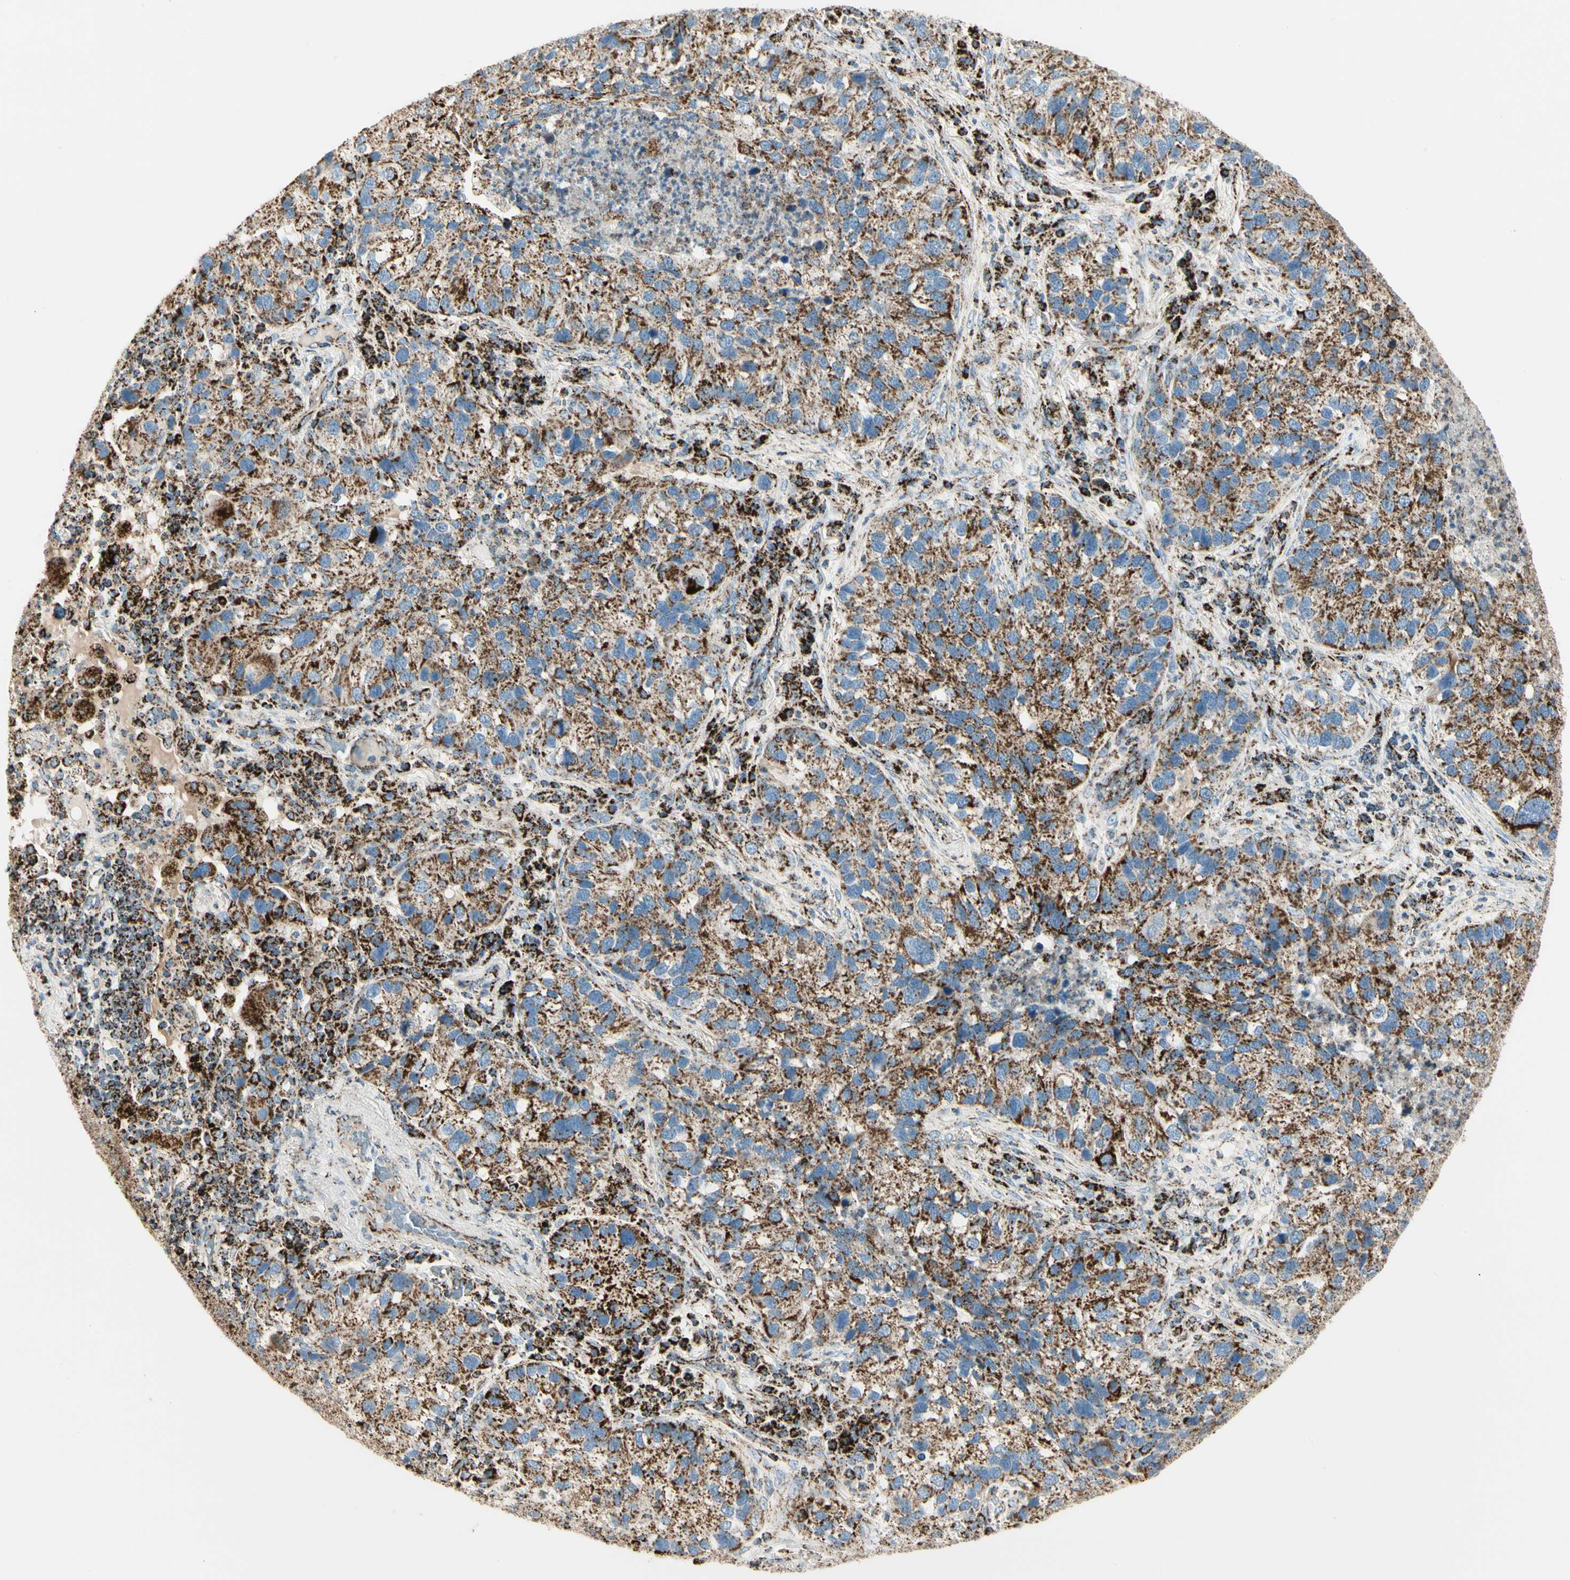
{"staining": {"intensity": "strong", "quantity": ">75%", "location": "cytoplasmic/membranous"}, "tissue": "lung cancer", "cell_type": "Tumor cells", "image_type": "cancer", "snomed": [{"axis": "morphology", "description": "Normal tissue, NOS"}, {"axis": "morphology", "description": "Adenocarcinoma, NOS"}, {"axis": "topography", "description": "Bronchus"}, {"axis": "topography", "description": "Lung"}], "caption": "Approximately >75% of tumor cells in human lung adenocarcinoma show strong cytoplasmic/membranous protein staining as visualized by brown immunohistochemical staining.", "gene": "ME2", "patient": {"sex": "male", "age": 54}}